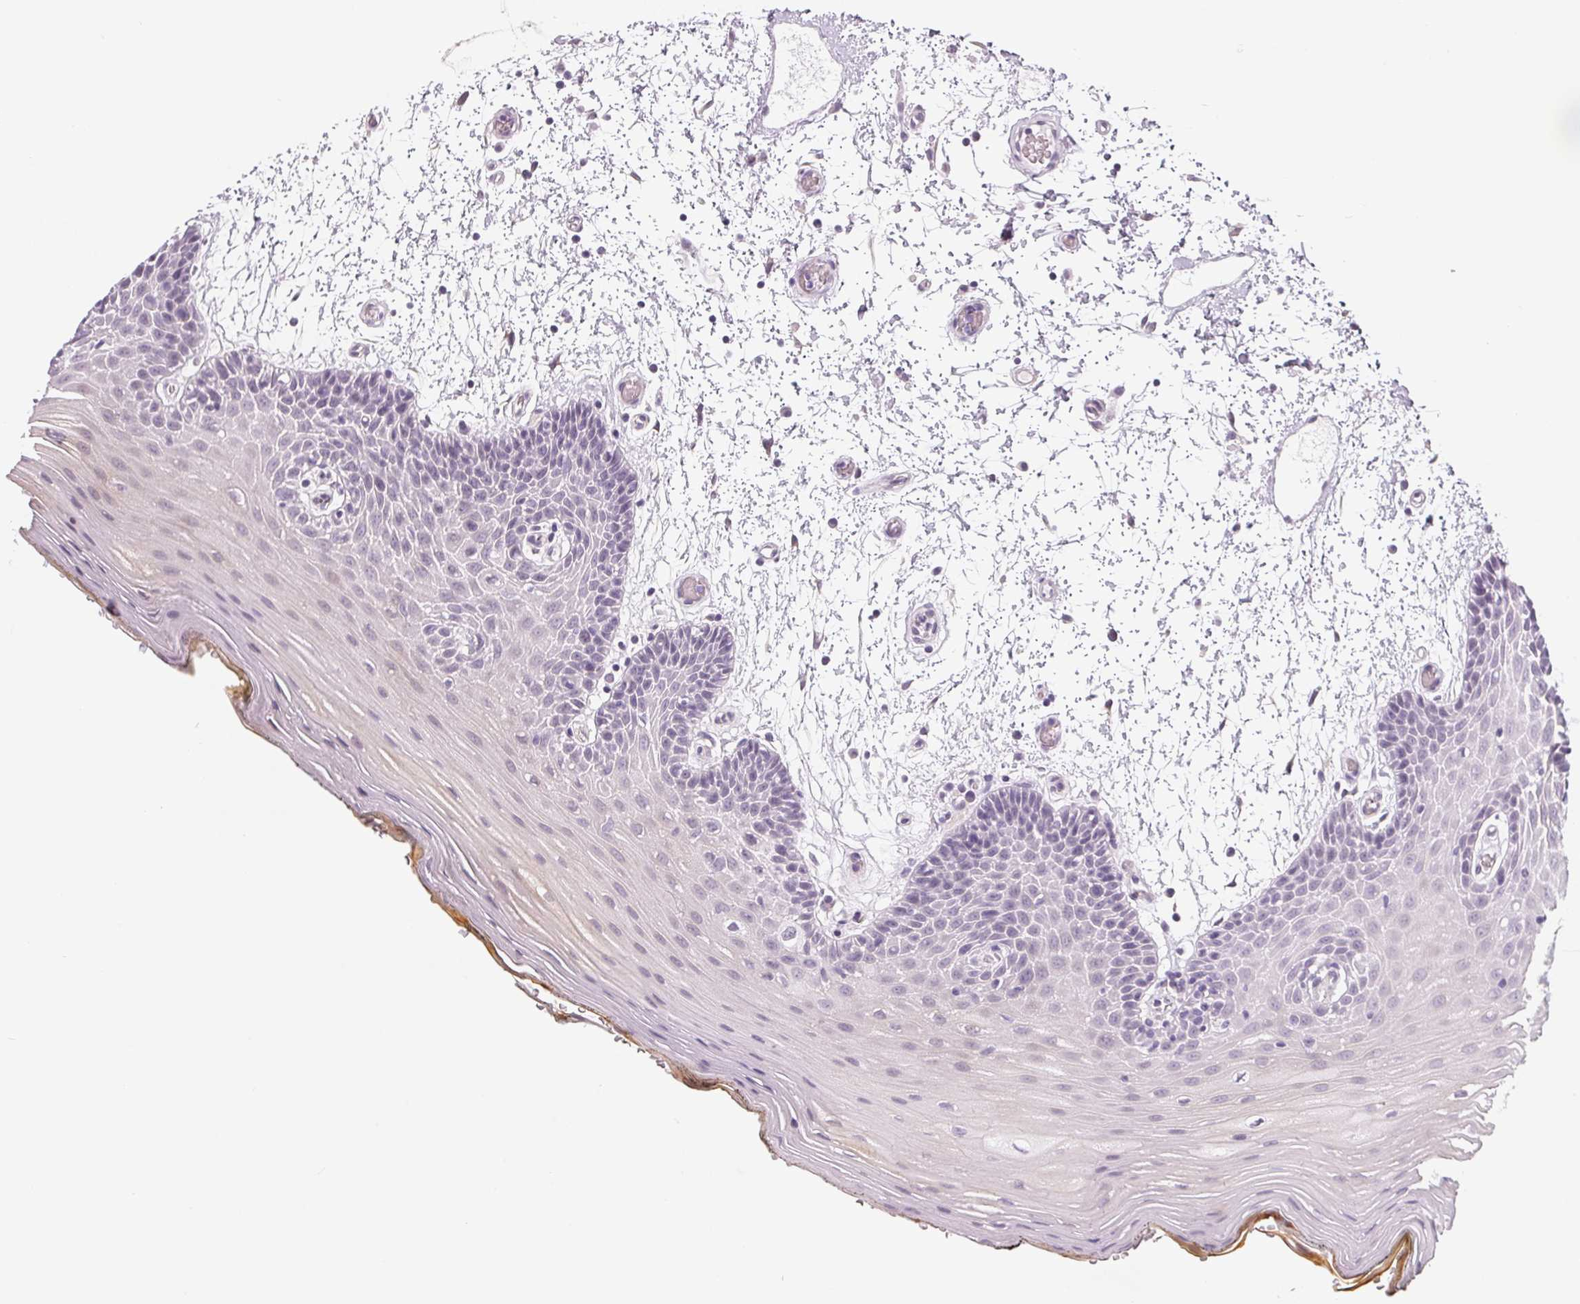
{"staining": {"intensity": "negative", "quantity": "none", "location": "none"}, "tissue": "oral mucosa", "cell_type": "Squamous epithelial cells", "image_type": "normal", "snomed": [{"axis": "morphology", "description": "Normal tissue, NOS"}, {"axis": "morphology", "description": "Squamous cell carcinoma, NOS"}, {"axis": "topography", "description": "Oral tissue"}, {"axis": "topography", "description": "Head-Neck"}], "caption": "Oral mucosa stained for a protein using immunohistochemistry (IHC) shows no staining squamous epithelial cells.", "gene": "CFC1B", "patient": {"sex": "male", "age": 52}}